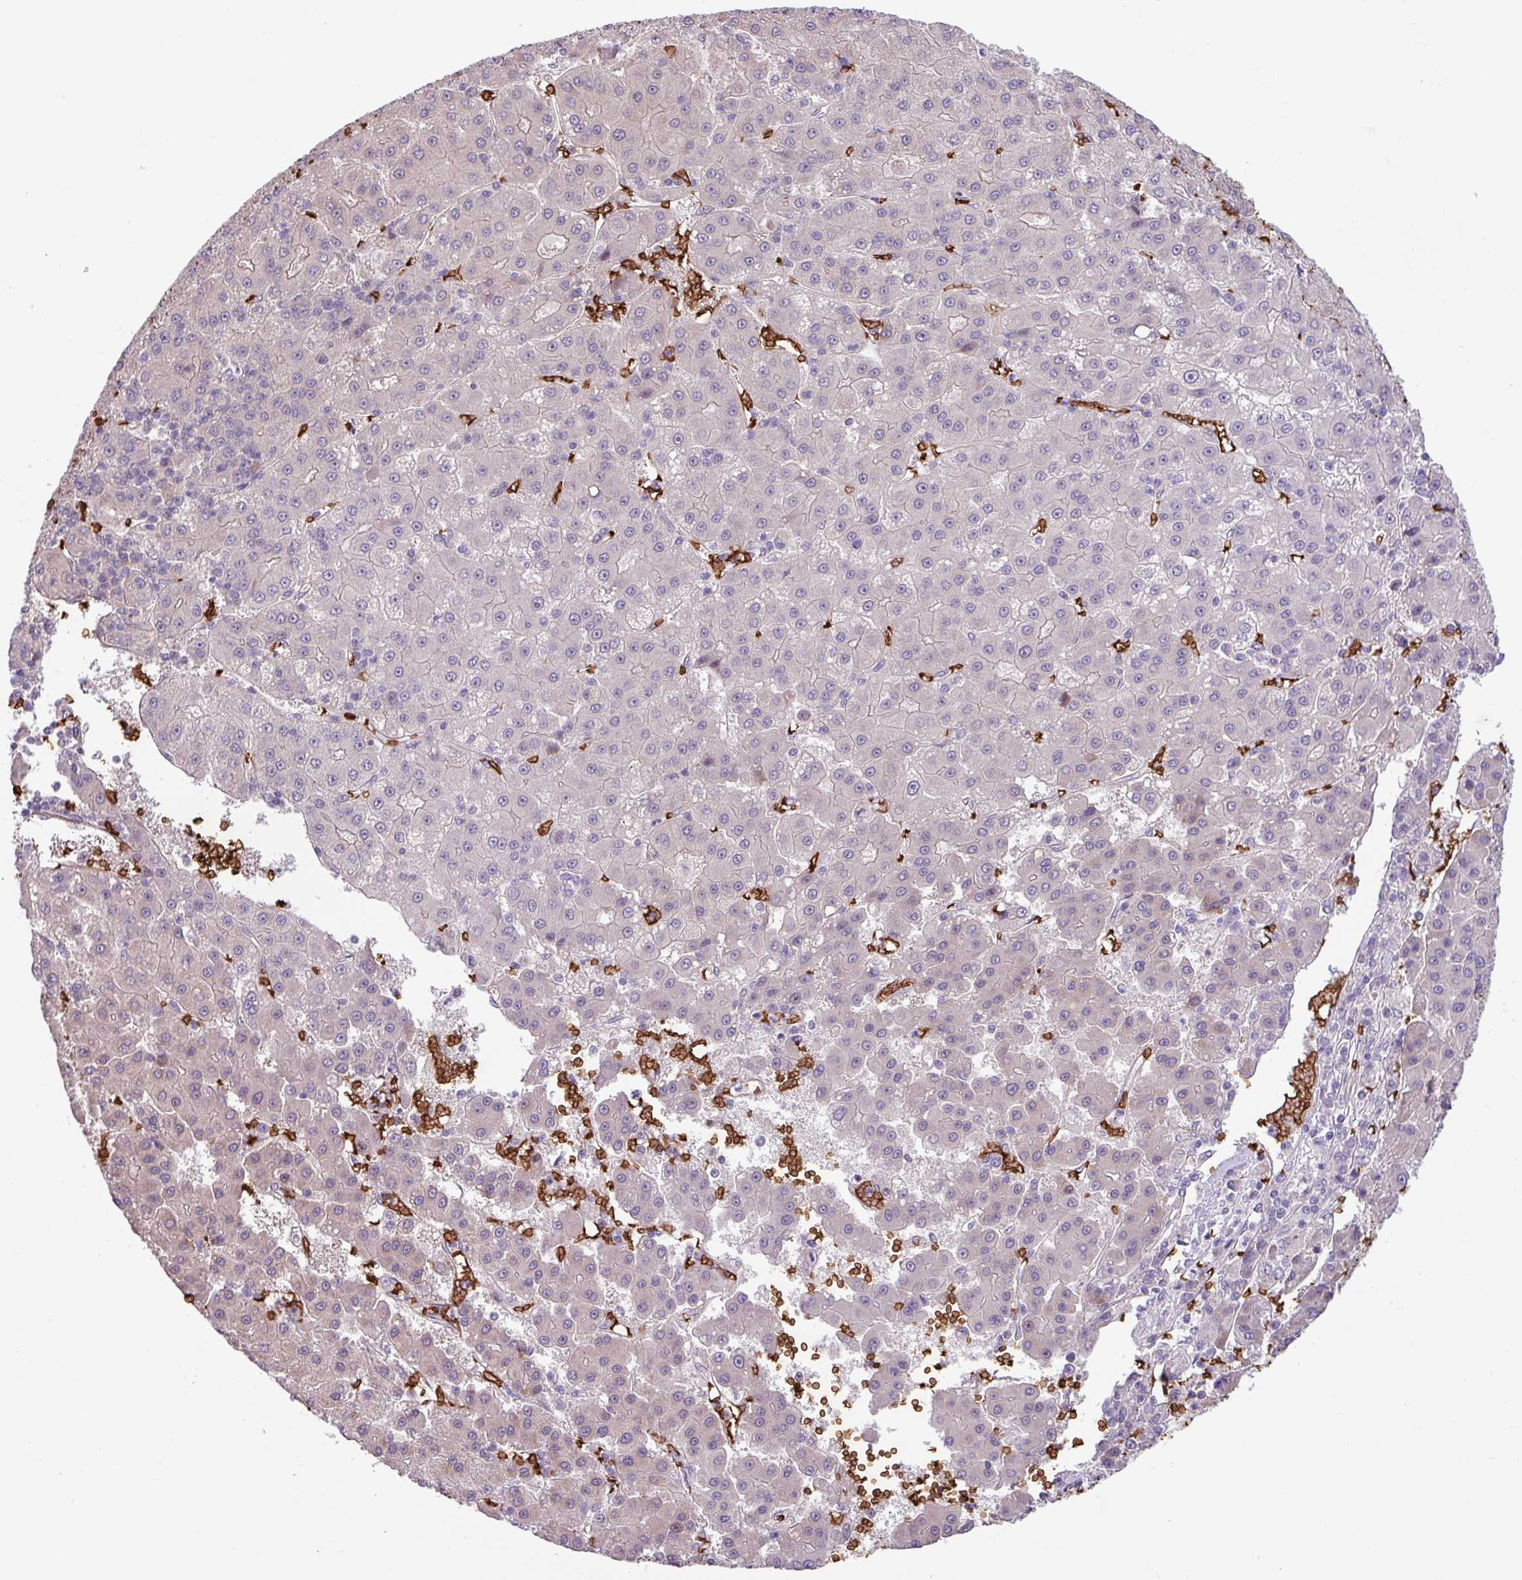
{"staining": {"intensity": "negative", "quantity": "none", "location": "none"}, "tissue": "liver cancer", "cell_type": "Tumor cells", "image_type": "cancer", "snomed": [{"axis": "morphology", "description": "Carcinoma, Hepatocellular, NOS"}, {"axis": "topography", "description": "Liver"}], "caption": "Liver cancer stained for a protein using immunohistochemistry (IHC) demonstrates no expression tumor cells.", "gene": "RAD21L1", "patient": {"sex": "male", "age": 76}}